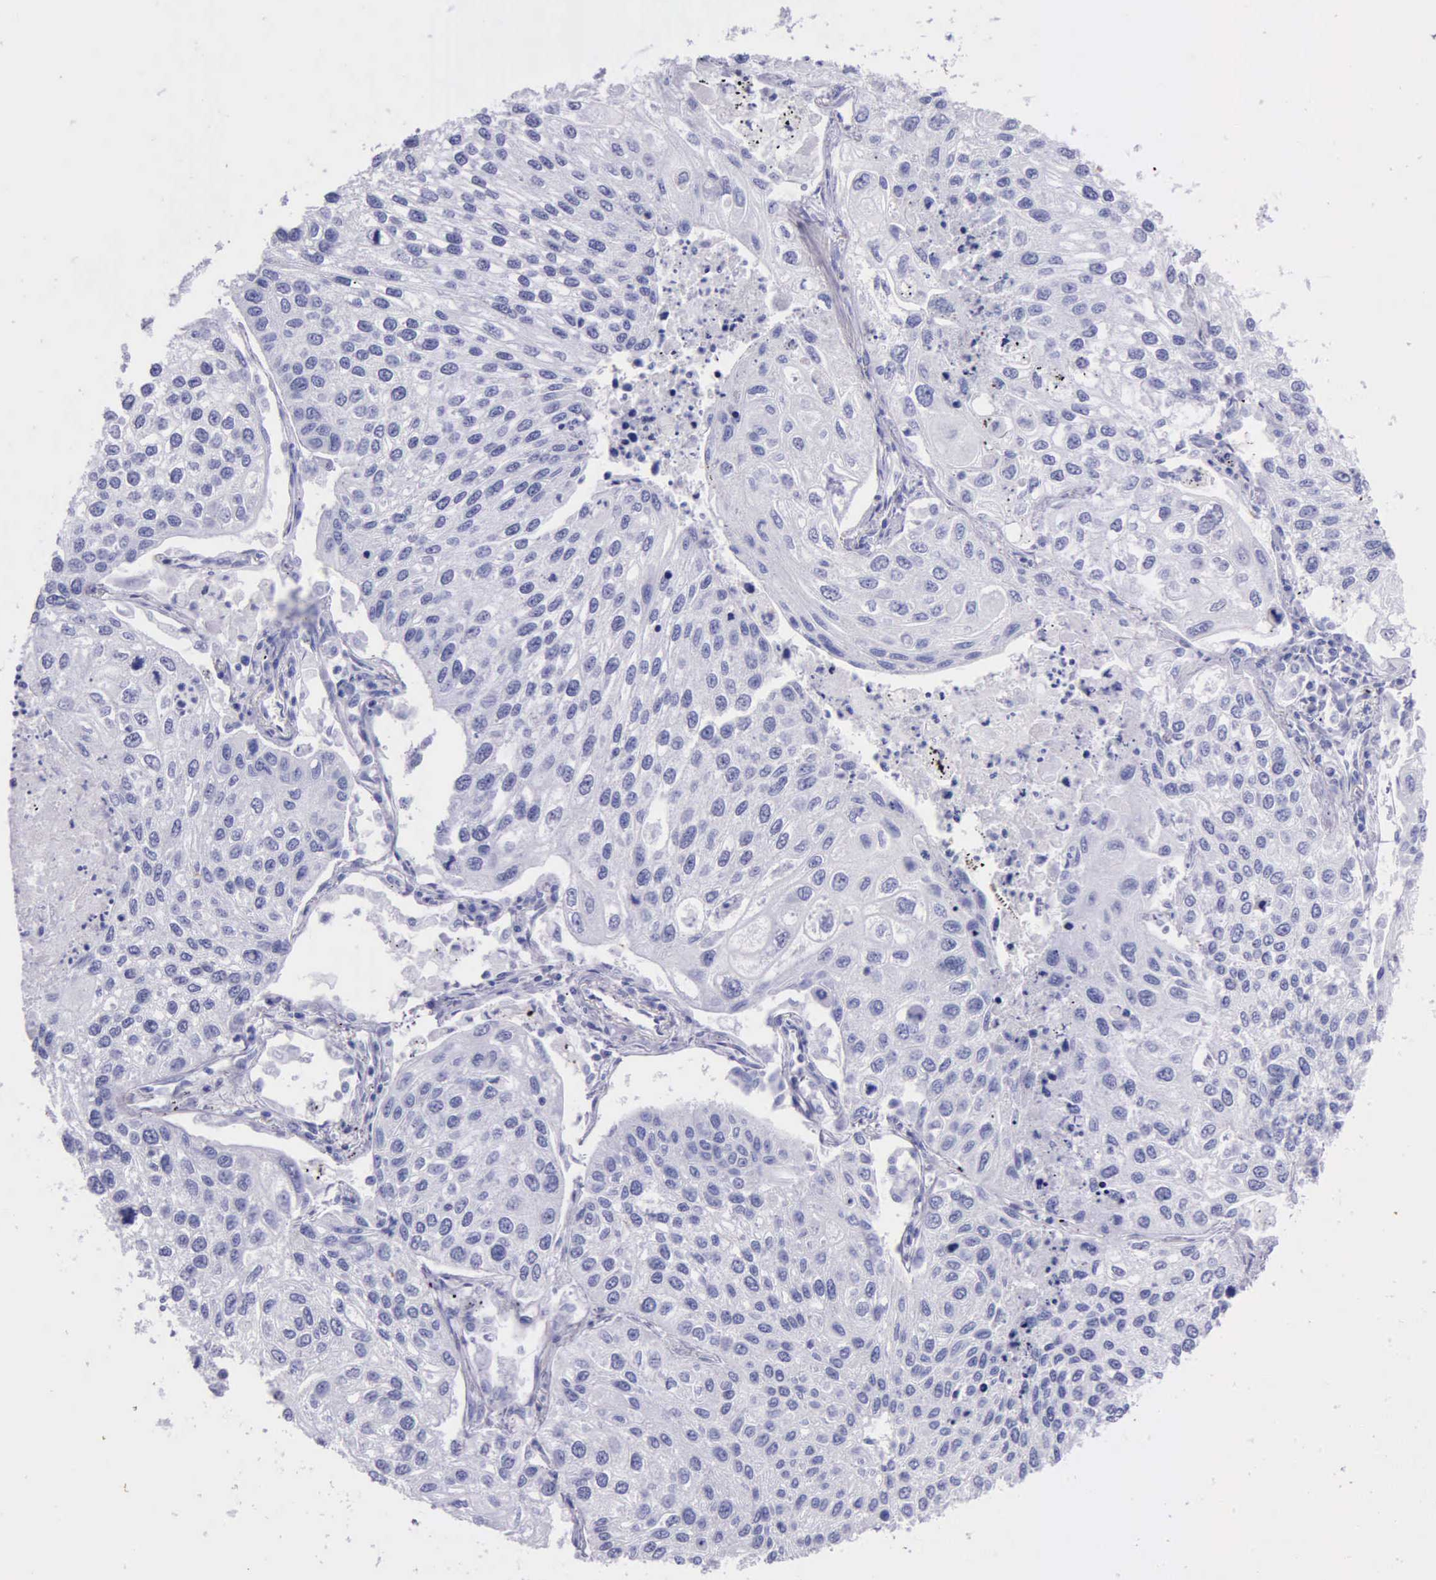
{"staining": {"intensity": "negative", "quantity": "none", "location": "none"}, "tissue": "lung cancer", "cell_type": "Tumor cells", "image_type": "cancer", "snomed": [{"axis": "morphology", "description": "Squamous cell carcinoma, NOS"}, {"axis": "topography", "description": "Lung"}], "caption": "Immunohistochemistry of human squamous cell carcinoma (lung) exhibits no positivity in tumor cells.", "gene": "KLK3", "patient": {"sex": "male", "age": 75}}